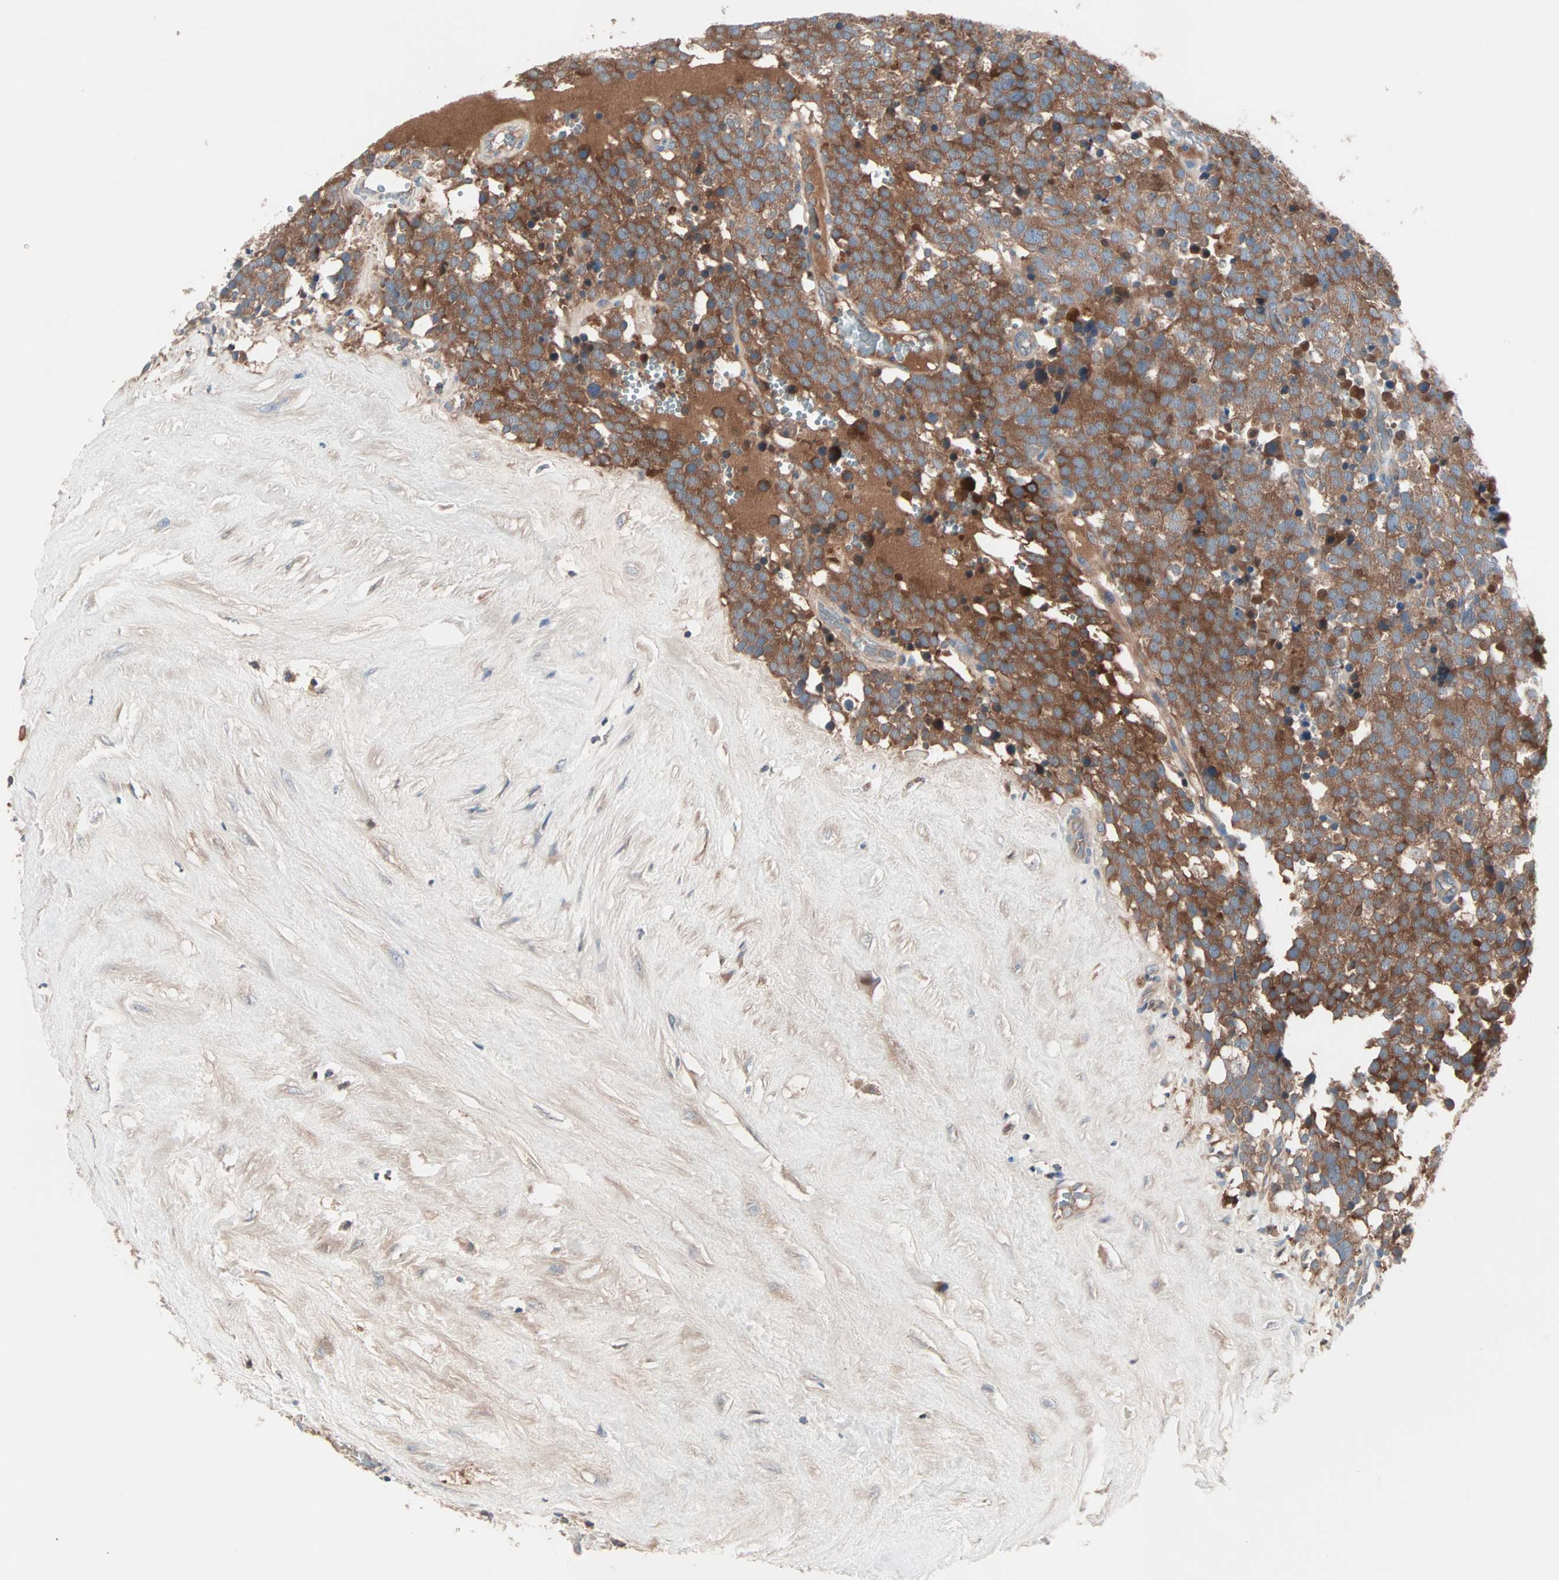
{"staining": {"intensity": "strong", "quantity": ">75%", "location": "cytoplasmic/membranous"}, "tissue": "testis cancer", "cell_type": "Tumor cells", "image_type": "cancer", "snomed": [{"axis": "morphology", "description": "Seminoma, NOS"}, {"axis": "topography", "description": "Testis"}], "caption": "A brown stain labels strong cytoplasmic/membranous positivity of a protein in testis cancer (seminoma) tumor cells.", "gene": "CAD", "patient": {"sex": "male", "age": 71}}